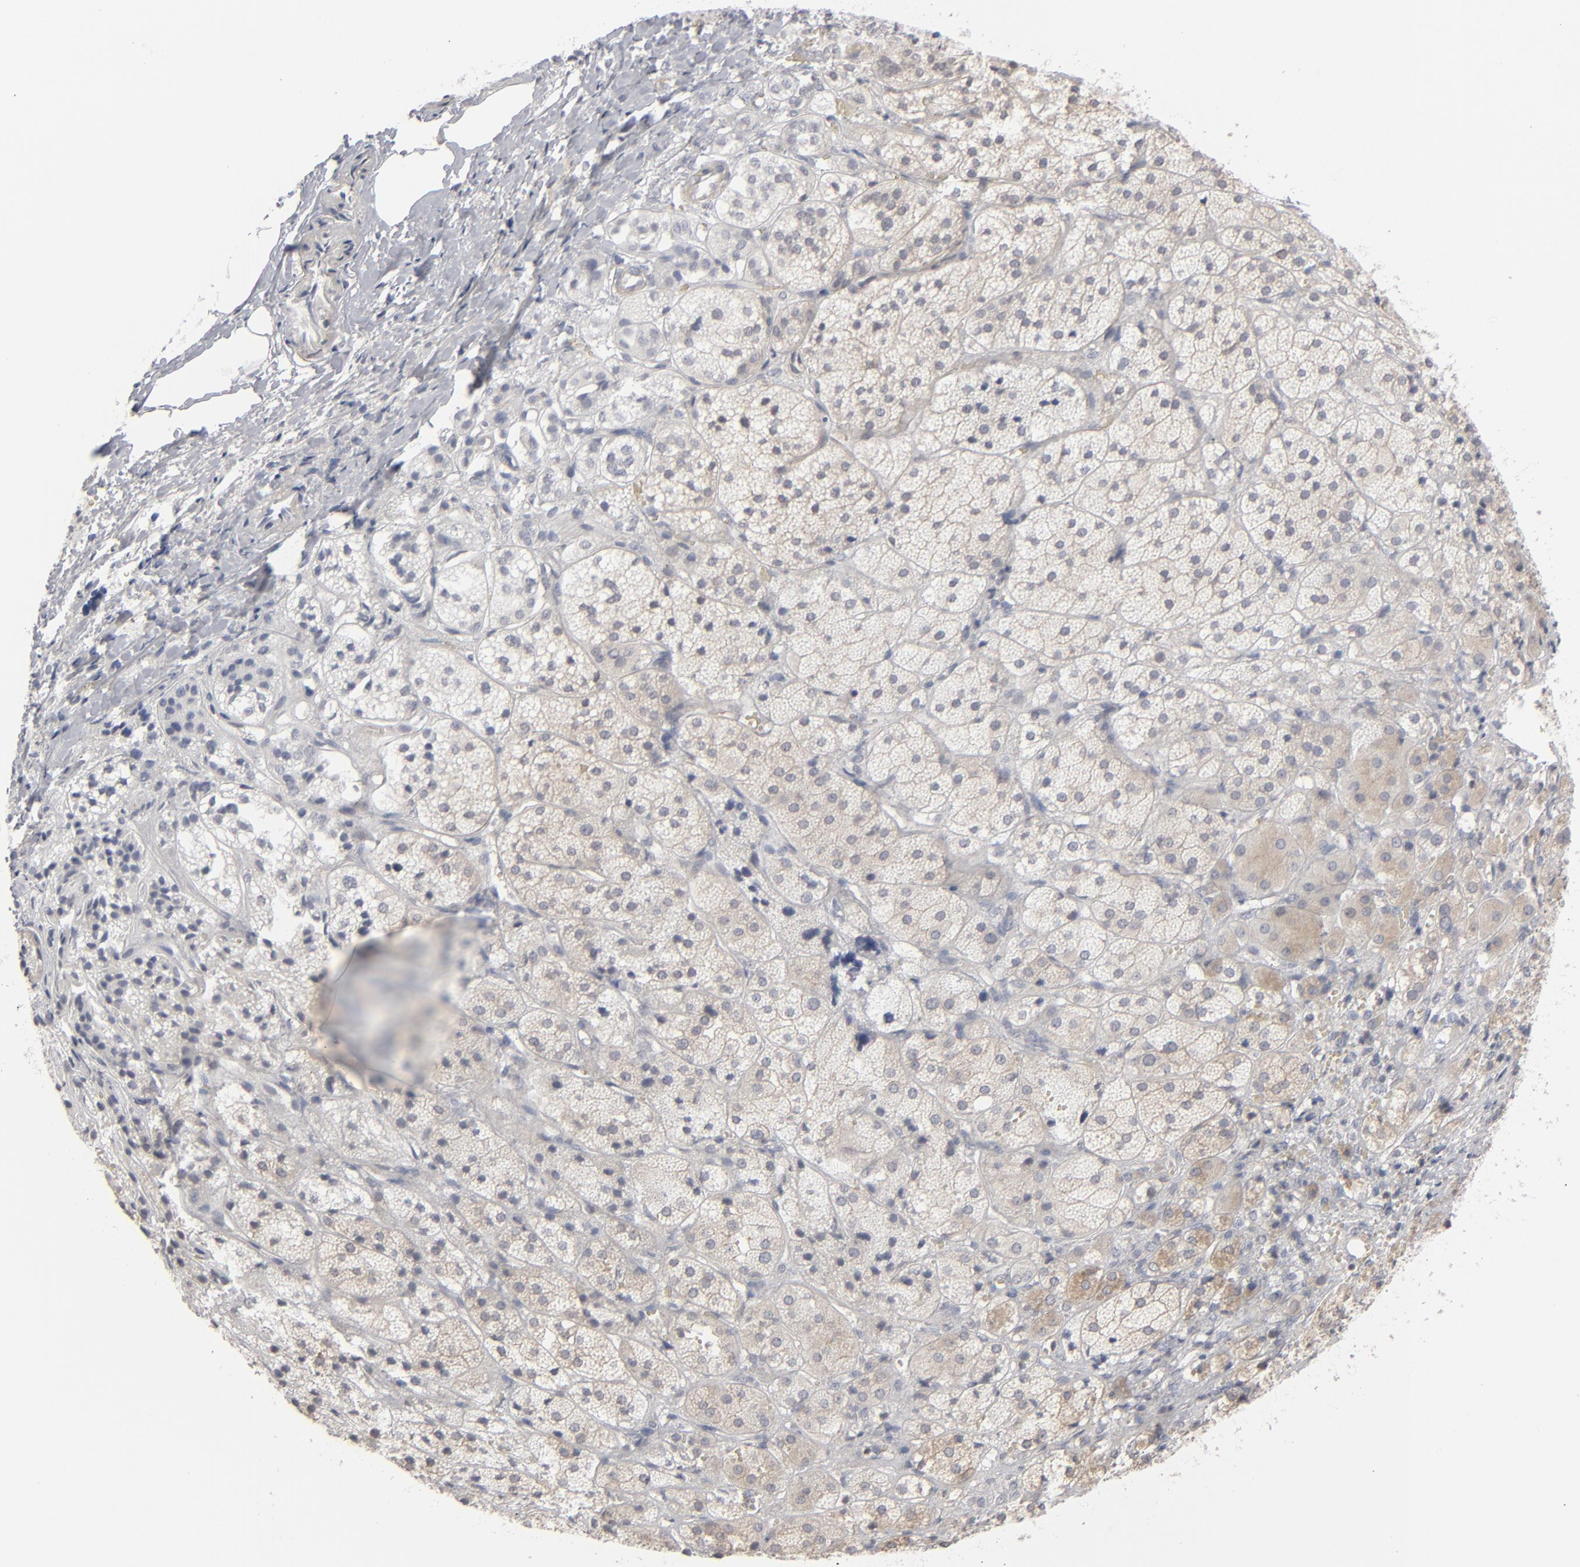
{"staining": {"intensity": "weak", "quantity": "25%-75%", "location": "cytoplasmic/membranous"}, "tissue": "adrenal gland", "cell_type": "Glandular cells", "image_type": "normal", "snomed": [{"axis": "morphology", "description": "Normal tissue, NOS"}, {"axis": "topography", "description": "Adrenal gland"}], "caption": "Protein expression analysis of normal human adrenal gland reveals weak cytoplasmic/membranous positivity in approximately 25%-75% of glandular cells.", "gene": "STAT4", "patient": {"sex": "female", "age": 71}}